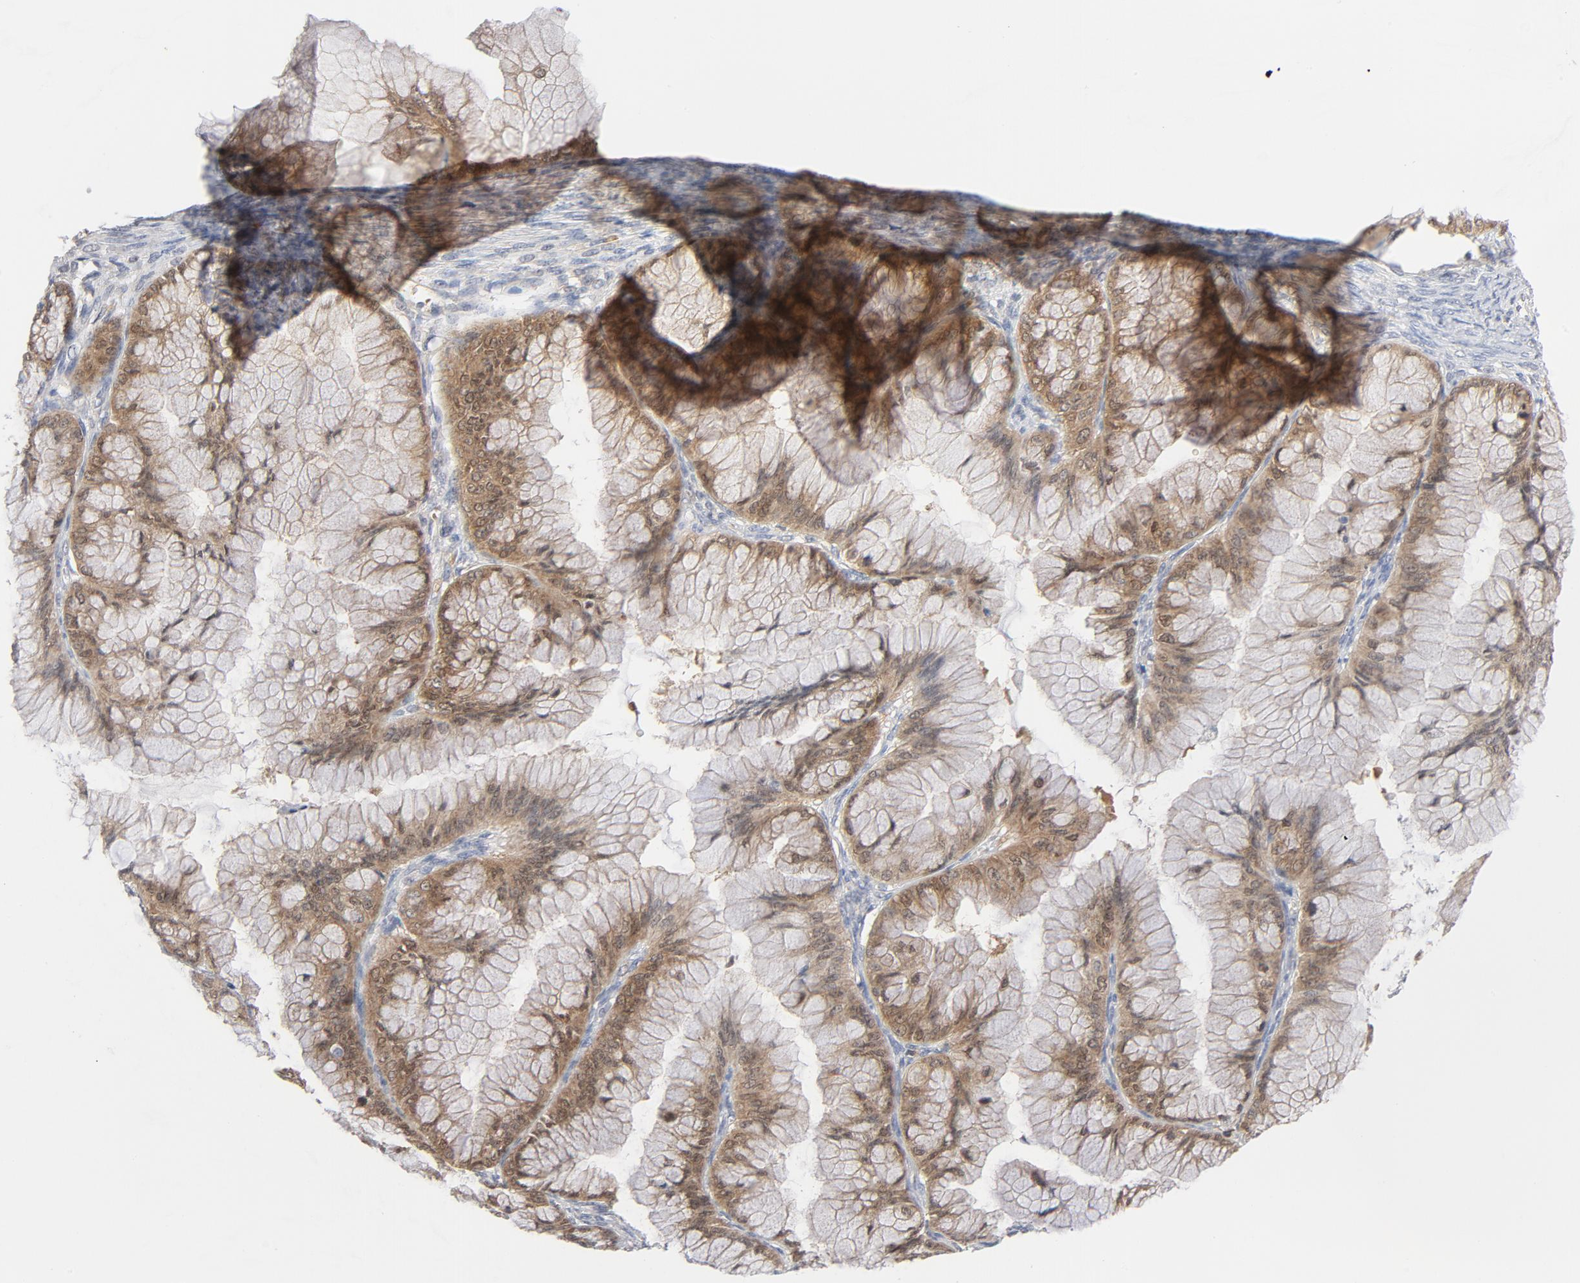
{"staining": {"intensity": "moderate", "quantity": ">75%", "location": "cytoplasmic/membranous"}, "tissue": "ovarian cancer", "cell_type": "Tumor cells", "image_type": "cancer", "snomed": [{"axis": "morphology", "description": "Cystadenocarcinoma, mucinous, NOS"}, {"axis": "topography", "description": "Ovary"}], "caption": "Moderate cytoplasmic/membranous positivity for a protein is identified in approximately >75% of tumor cells of ovarian cancer (mucinous cystadenocarcinoma) using IHC.", "gene": "PRDX1", "patient": {"sex": "female", "age": 63}}